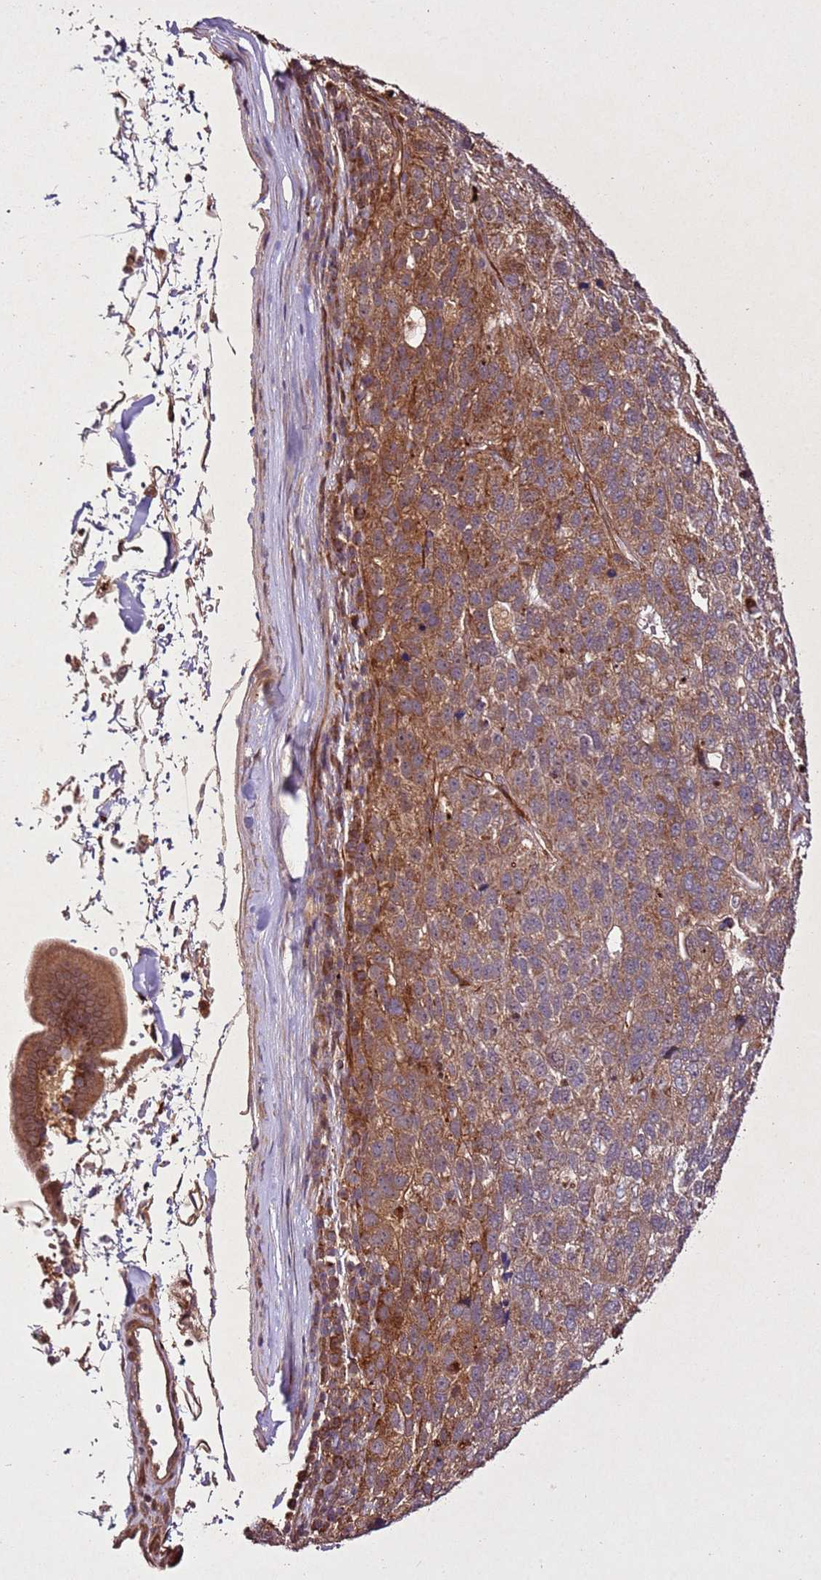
{"staining": {"intensity": "moderate", "quantity": "25%-75%", "location": "cytoplasmic/membranous"}, "tissue": "pancreatic cancer", "cell_type": "Tumor cells", "image_type": "cancer", "snomed": [{"axis": "morphology", "description": "Adenocarcinoma, NOS"}, {"axis": "topography", "description": "Pancreas"}], "caption": "Moderate cytoplasmic/membranous protein positivity is present in about 25%-75% of tumor cells in adenocarcinoma (pancreatic).", "gene": "PTMA", "patient": {"sex": "female", "age": 61}}